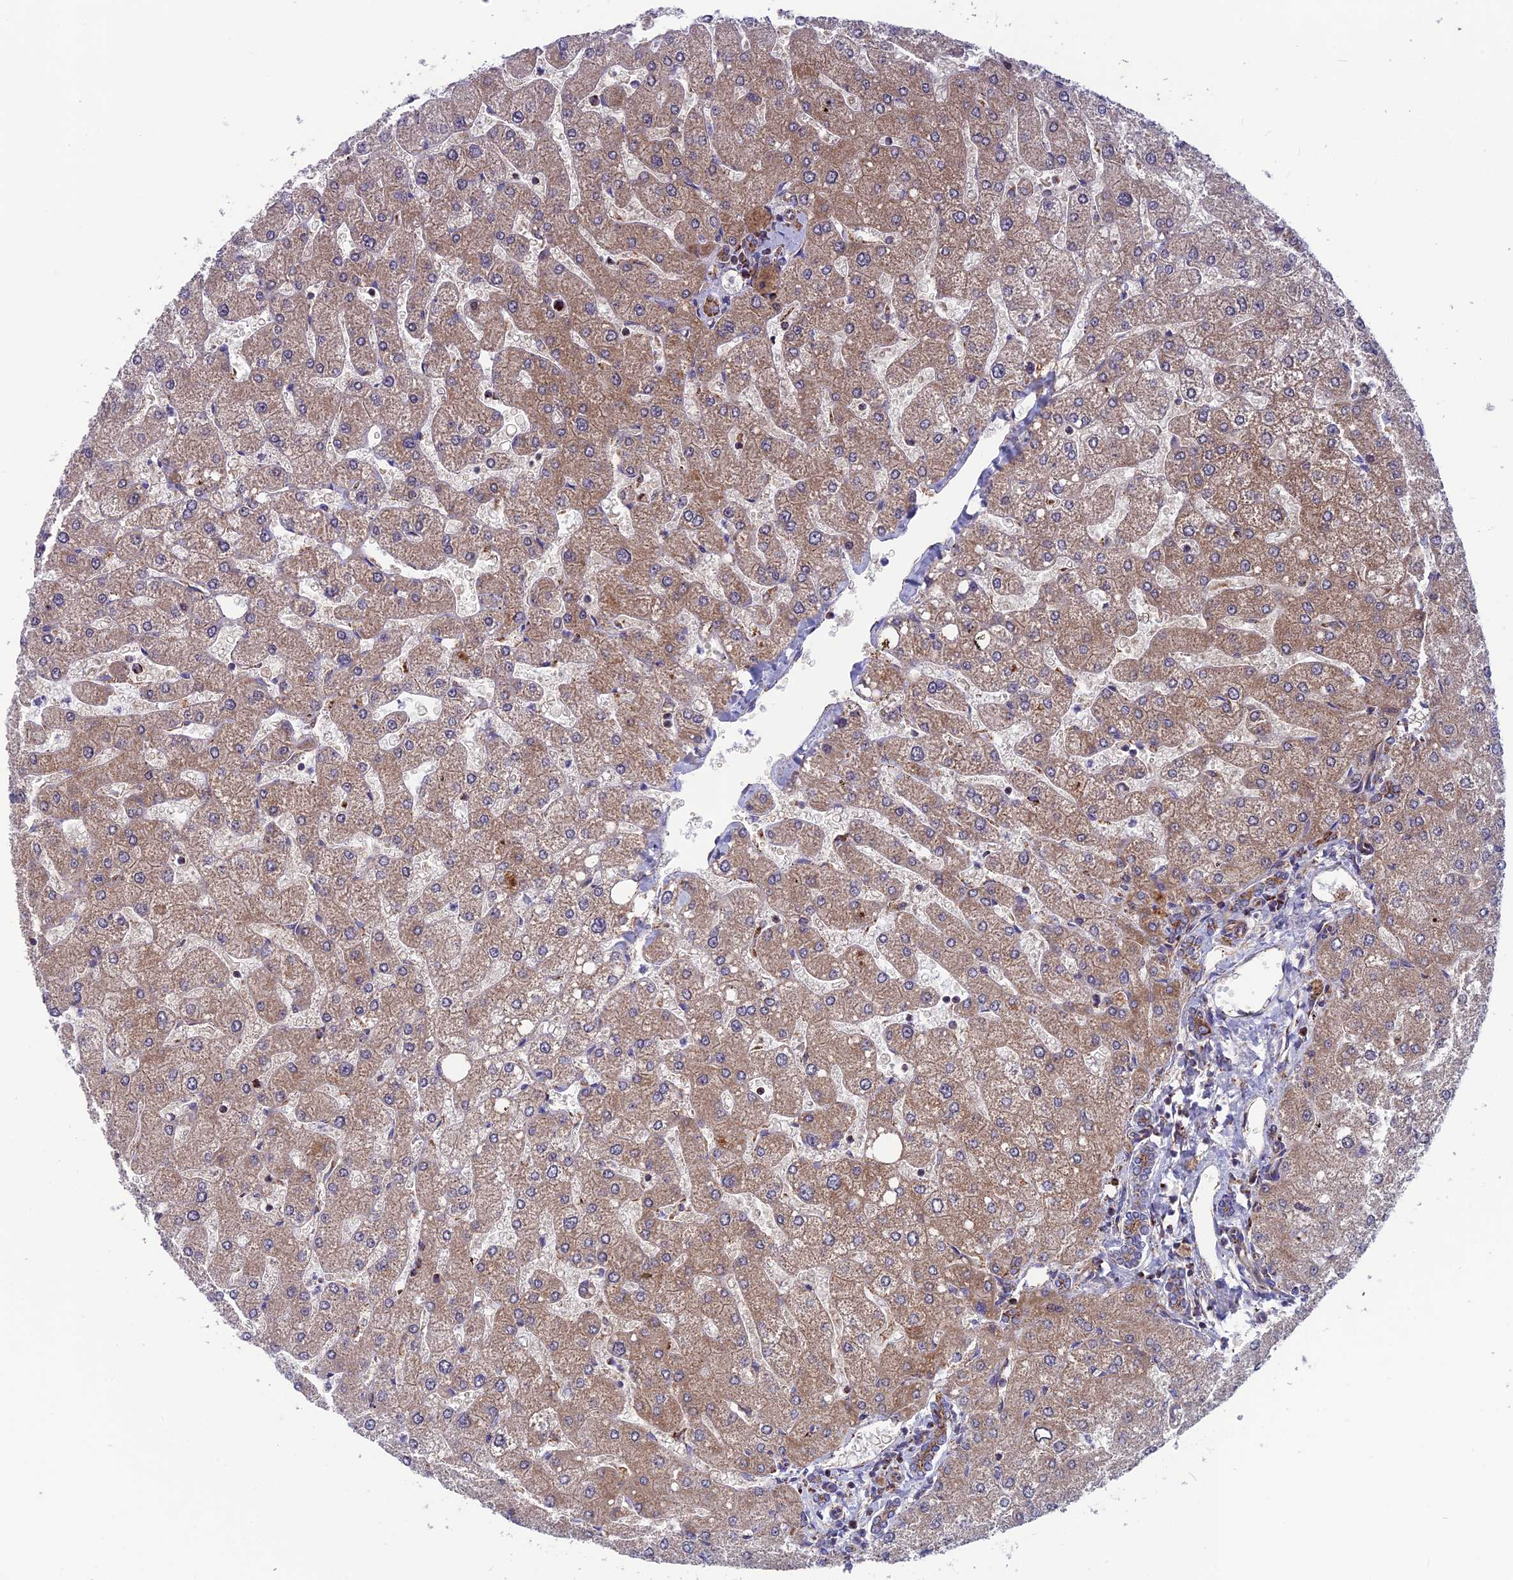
{"staining": {"intensity": "moderate", "quantity": ">75%", "location": "cytoplasmic/membranous"}, "tissue": "liver", "cell_type": "Cholangiocytes", "image_type": "normal", "snomed": [{"axis": "morphology", "description": "Normal tissue, NOS"}, {"axis": "topography", "description": "Liver"}], "caption": "A medium amount of moderate cytoplasmic/membranous positivity is present in approximately >75% of cholangiocytes in normal liver.", "gene": "MRPS18B", "patient": {"sex": "male", "age": 55}}